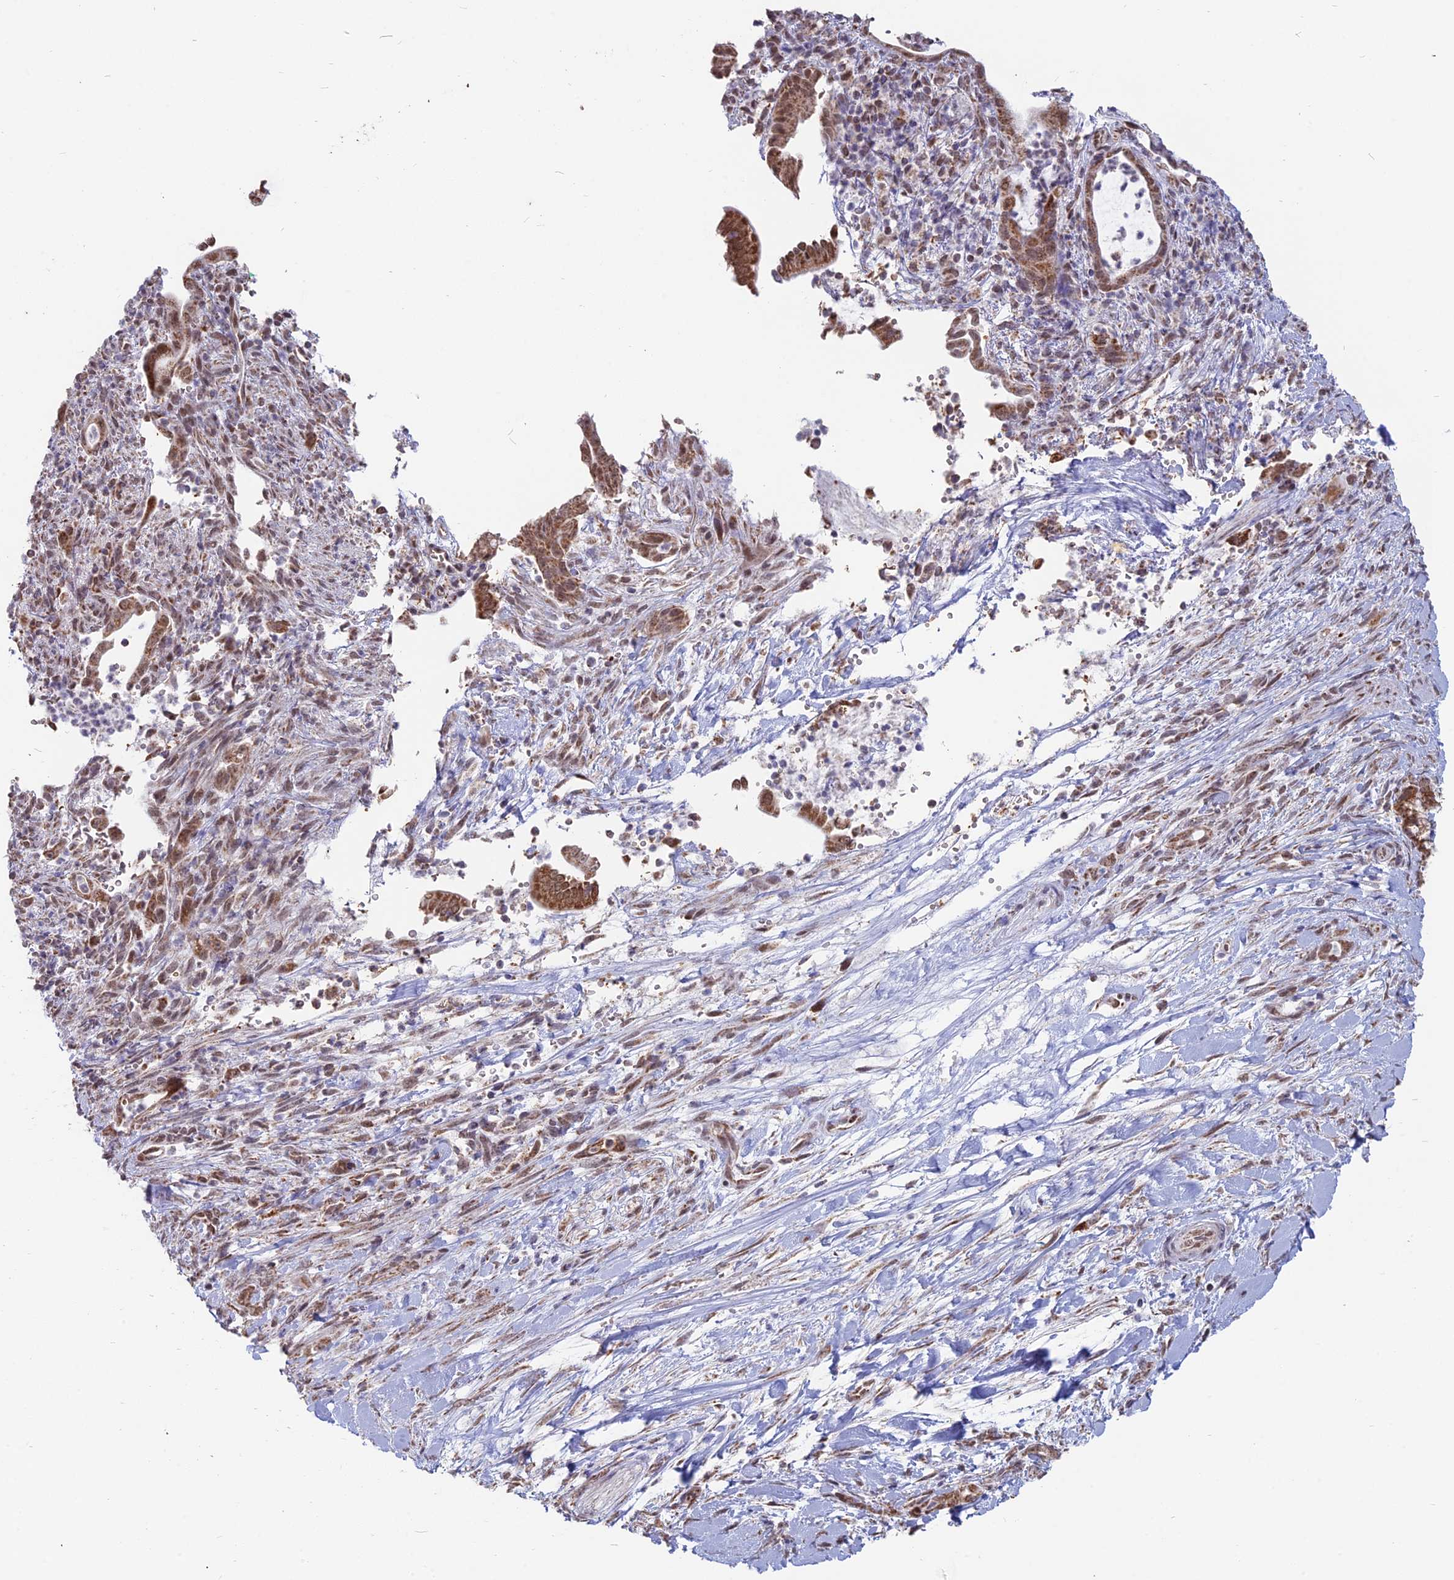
{"staining": {"intensity": "moderate", "quantity": ">75%", "location": "cytoplasmic/membranous,nuclear"}, "tissue": "pancreatic cancer", "cell_type": "Tumor cells", "image_type": "cancer", "snomed": [{"axis": "morphology", "description": "Normal tissue, NOS"}, {"axis": "morphology", "description": "Adenocarcinoma, NOS"}, {"axis": "topography", "description": "Pancreas"}], "caption": "Pancreatic cancer (adenocarcinoma) stained for a protein exhibits moderate cytoplasmic/membranous and nuclear positivity in tumor cells.", "gene": "ARHGAP40", "patient": {"sex": "female", "age": 55}}